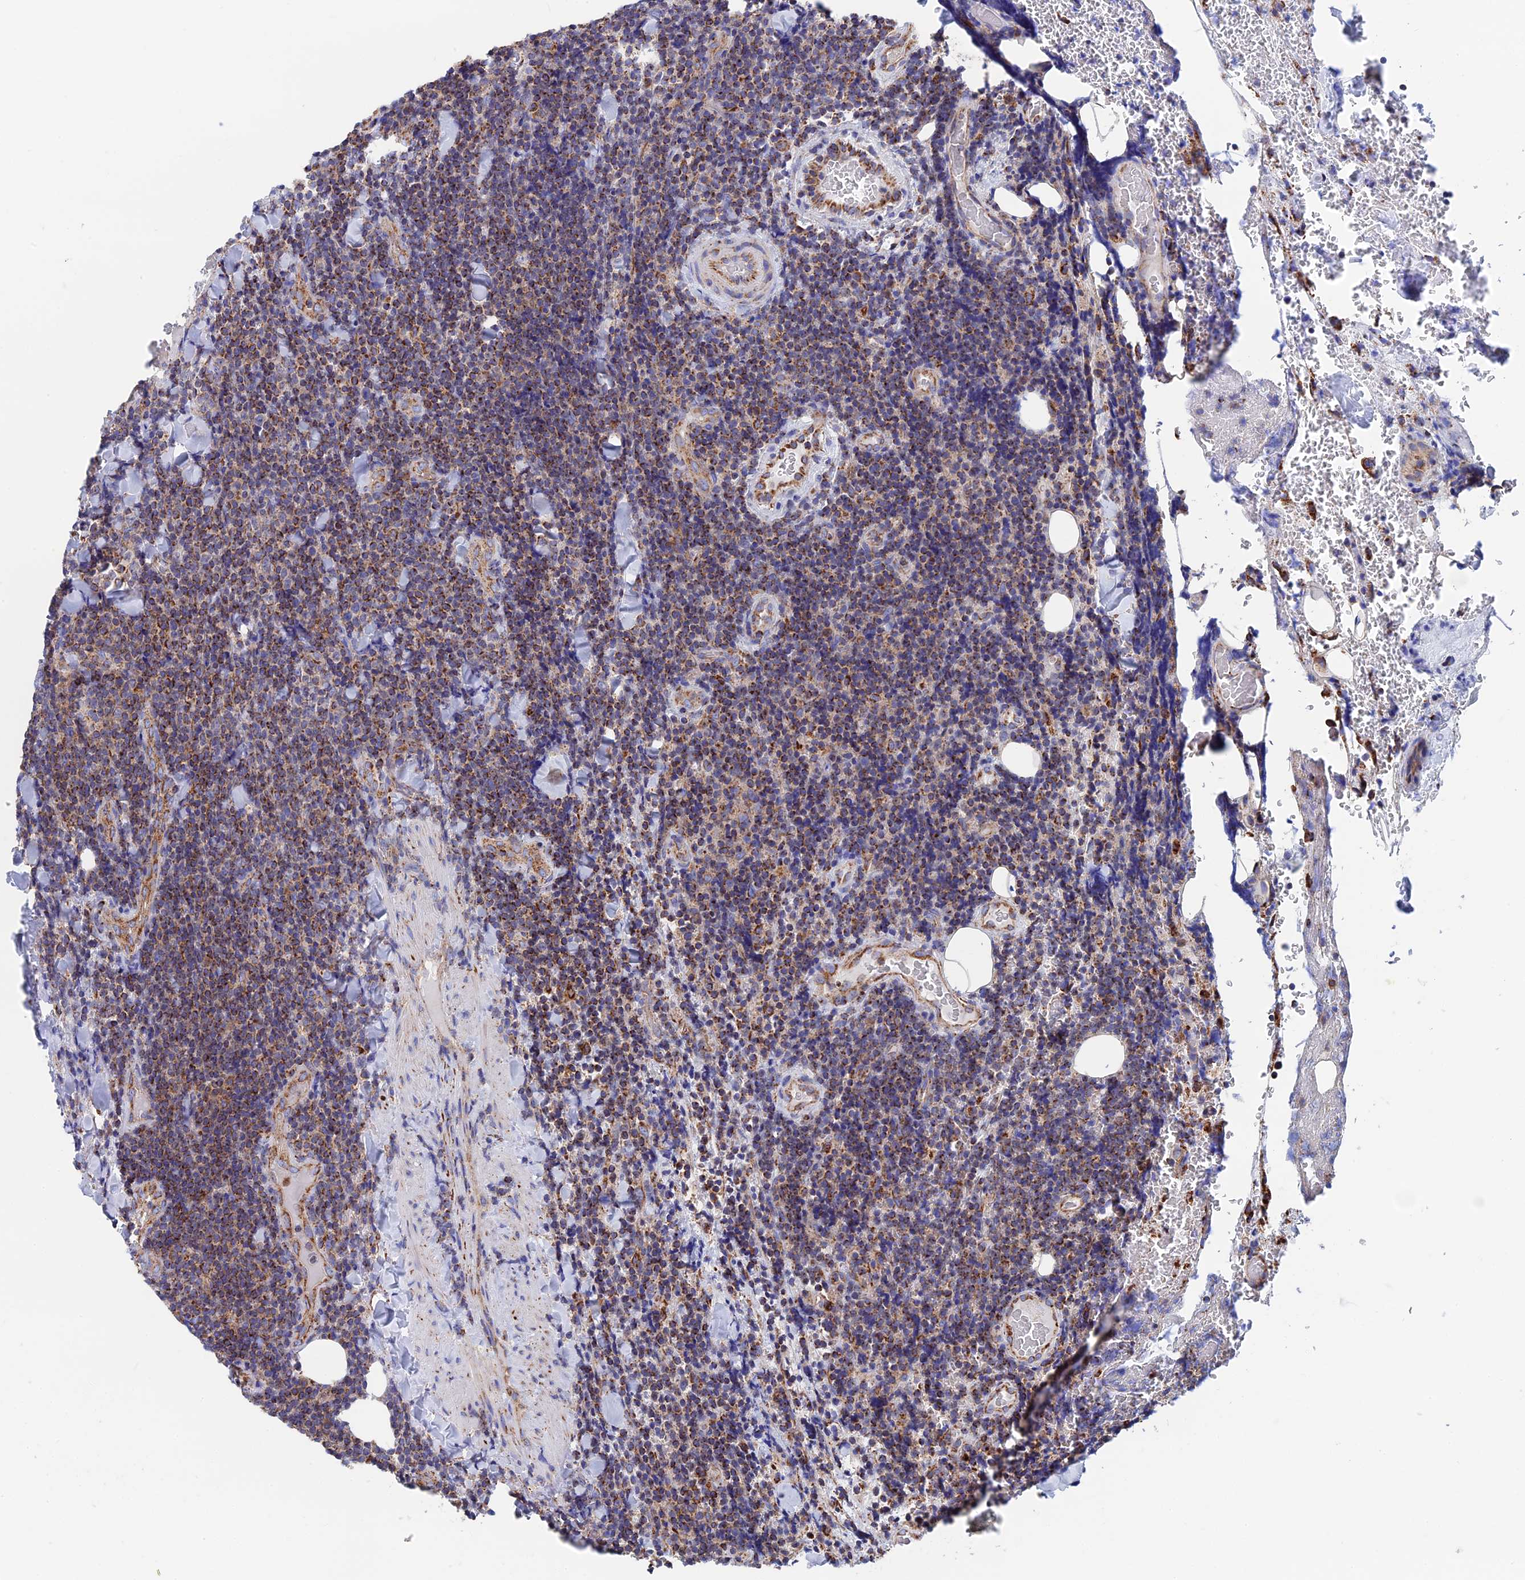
{"staining": {"intensity": "moderate", "quantity": ">75%", "location": "cytoplasmic/membranous"}, "tissue": "lymphoma", "cell_type": "Tumor cells", "image_type": "cancer", "snomed": [{"axis": "morphology", "description": "Malignant lymphoma, non-Hodgkin's type, Low grade"}, {"axis": "topography", "description": "Lymph node"}], "caption": "About >75% of tumor cells in lymphoma show moderate cytoplasmic/membranous protein expression as visualized by brown immunohistochemical staining.", "gene": "WDR83", "patient": {"sex": "male", "age": 66}}